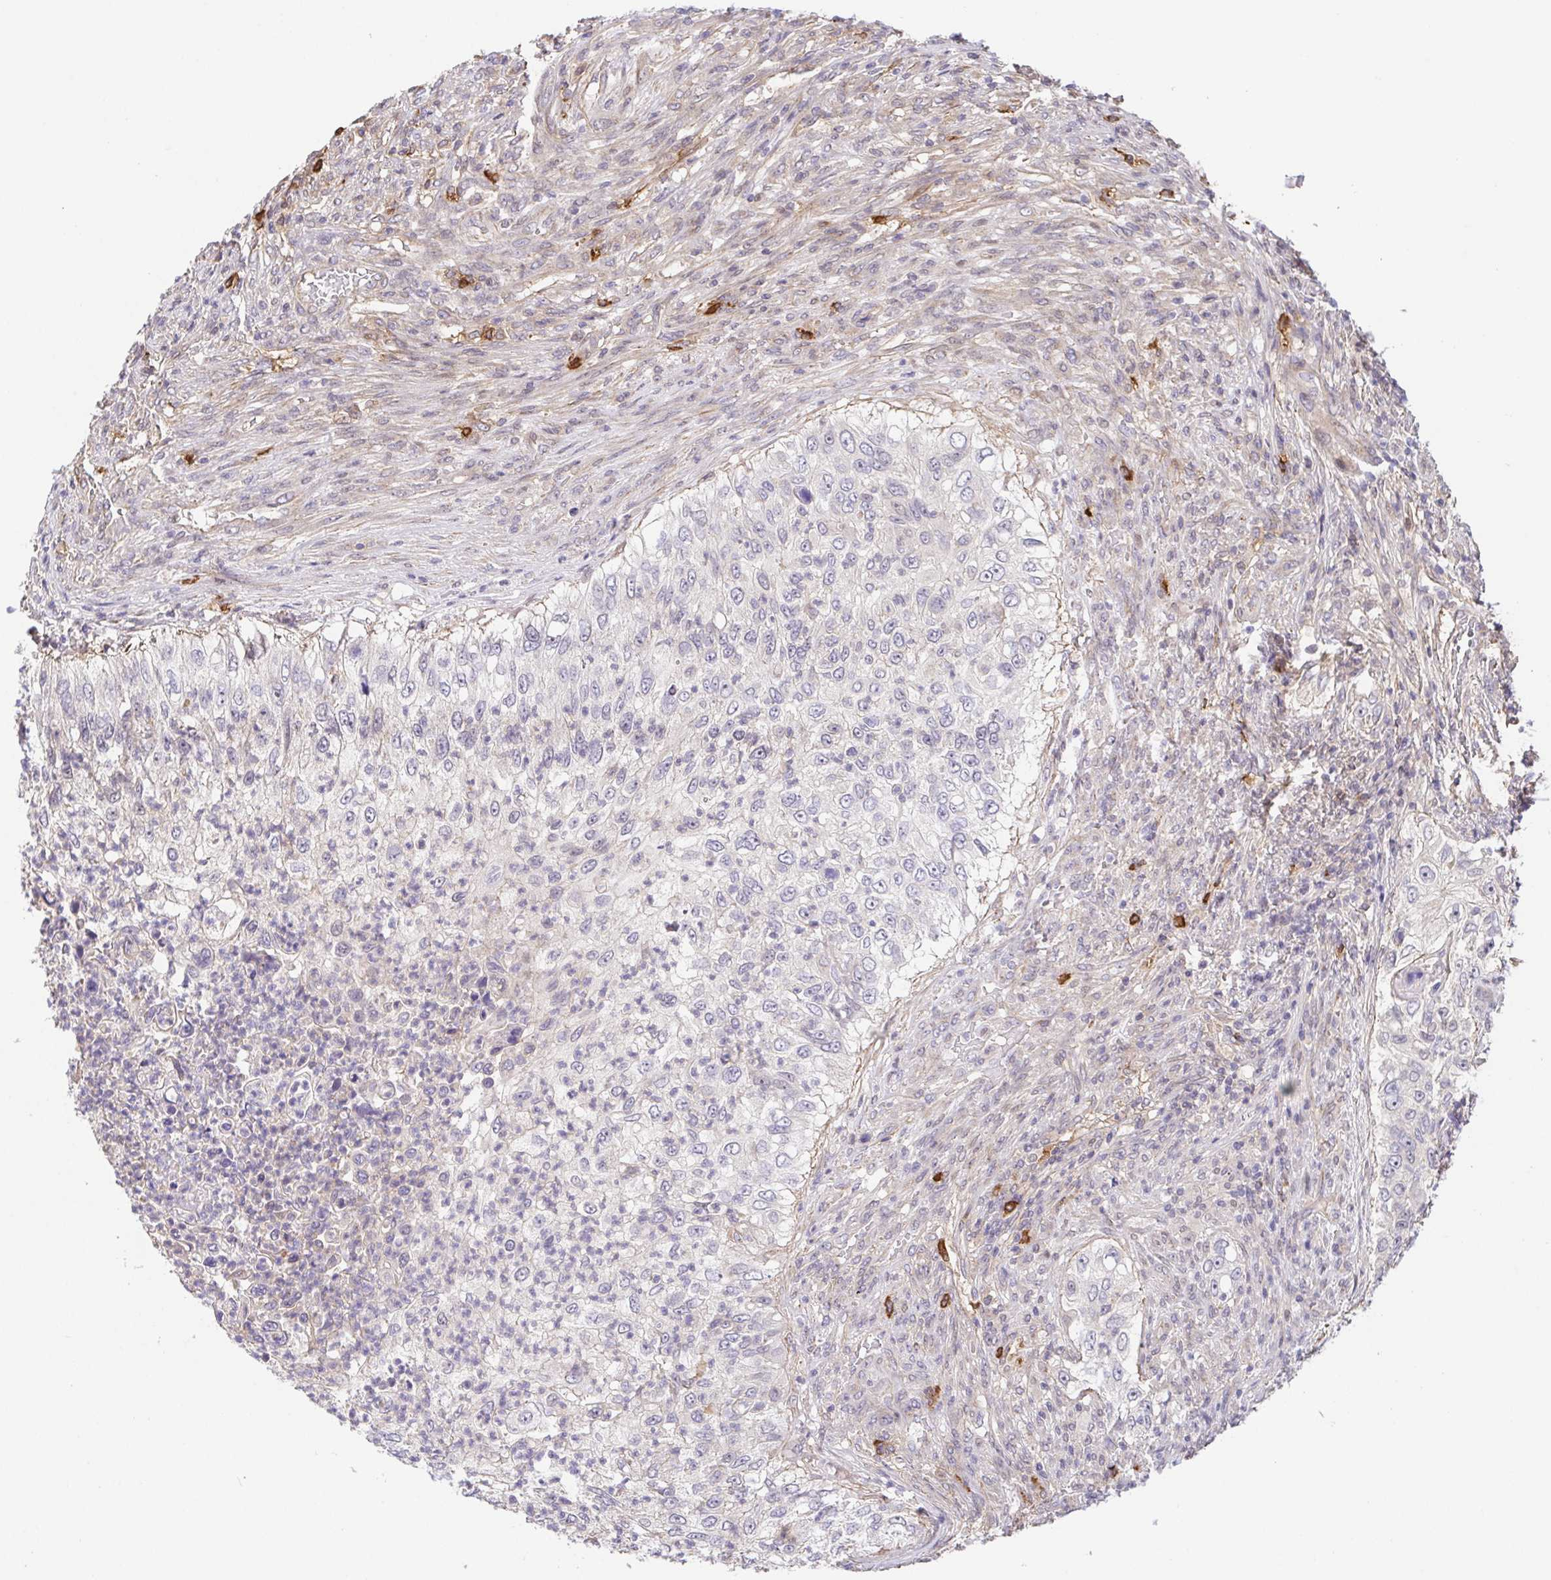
{"staining": {"intensity": "negative", "quantity": "none", "location": "none"}, "tissue": "urothelial cancer", "cell_type": "Tumor cells", "image_type": "cancer", "snomed": [{"axis": "morphology", "description": "Urothelial carcinoma, High grade"}, {"axis": "topography", "description": "Urinary bladder"}], "caption": "Micrograph shows no protein staining in tumor cells of urothelial cancer tissue.", "gene": "PREPL", "patient": {"sex": "female", "age": 60}}